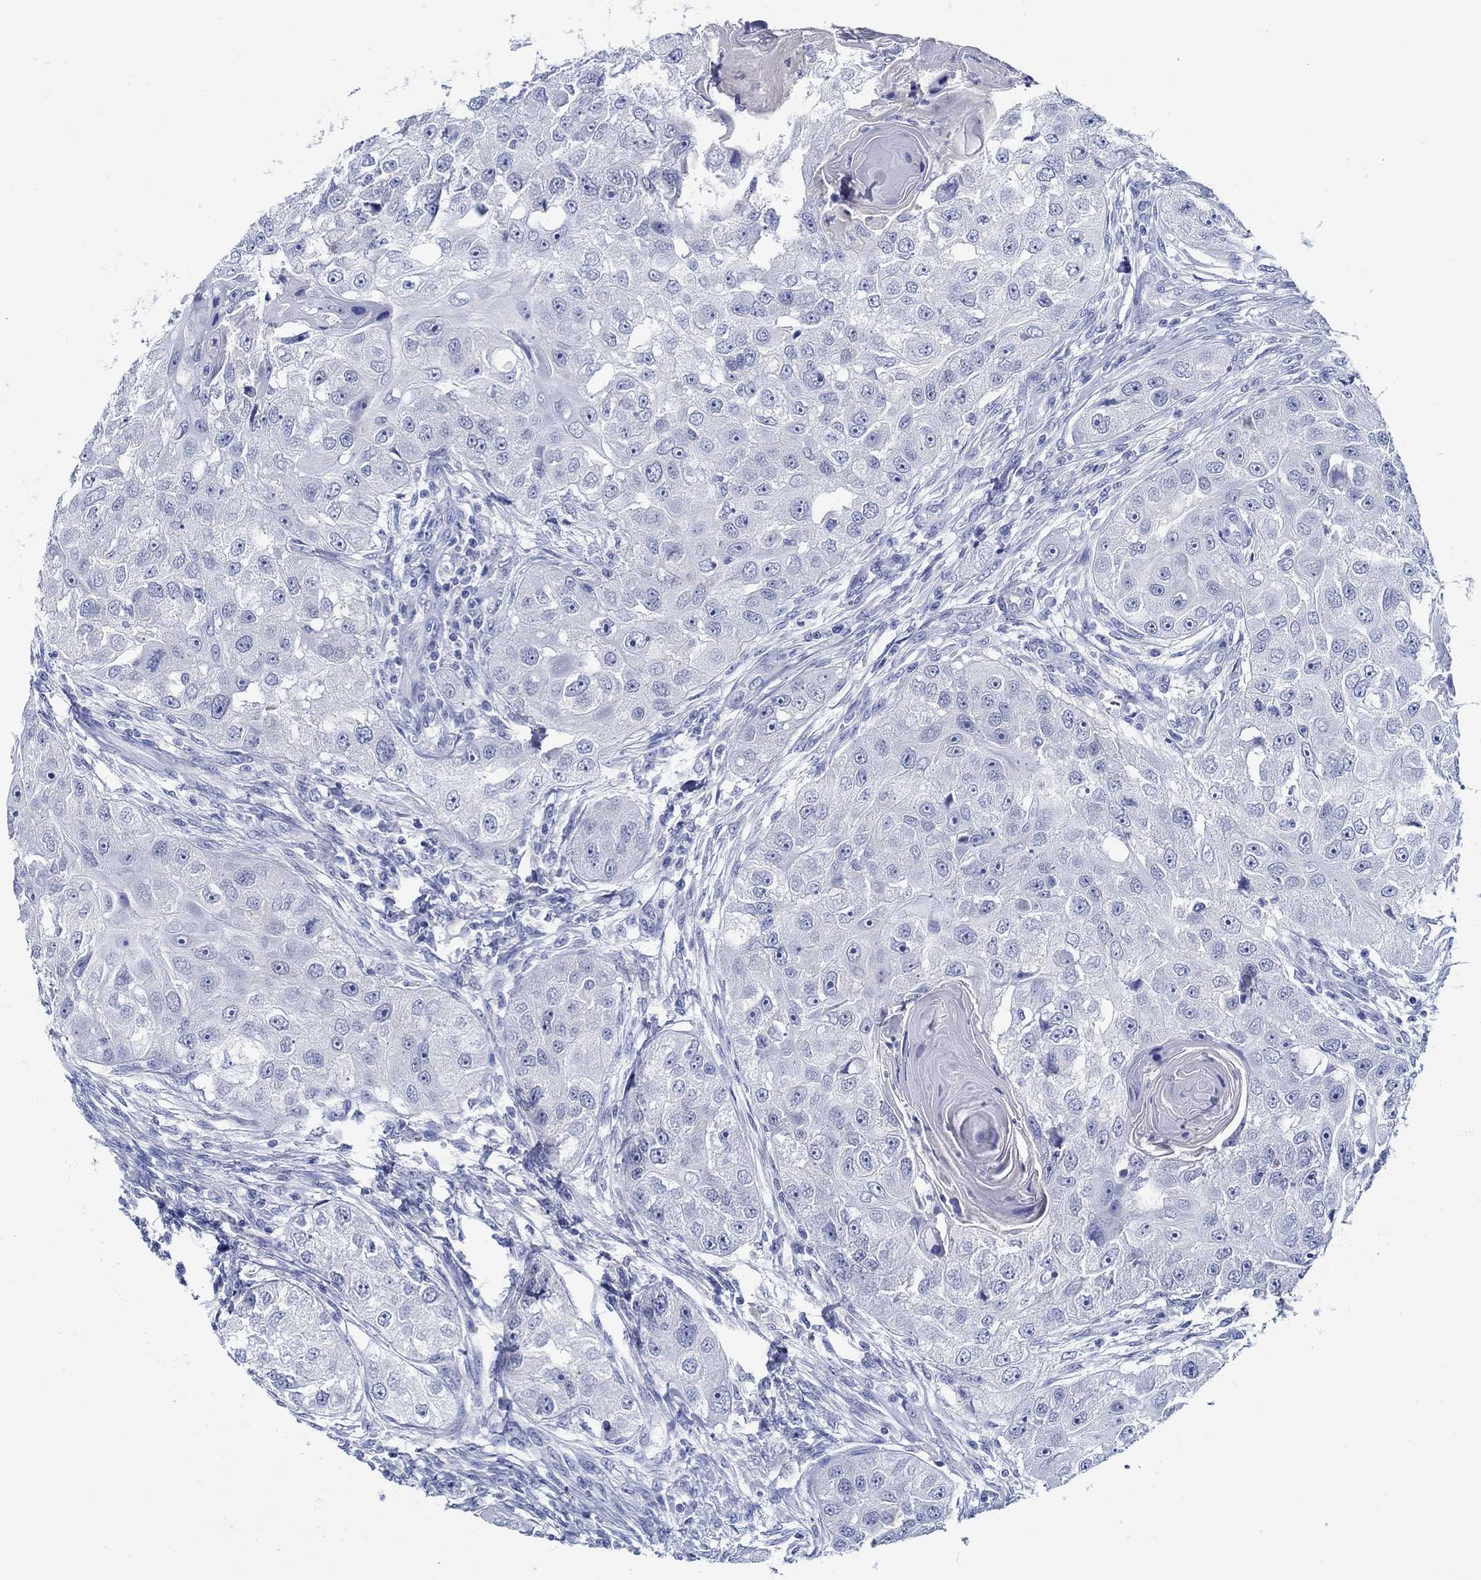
{"staining": {"intensity": "negative", "quantity": "none", "location": "none"}, "tissue": "head and neck cancer", "cell_type": "Tumor cells", "image_type": "cancer", "snomed": [{"axis": "morphology", "description": "Squamous cell carcinoma, NOS"}, {"axis": "topography", "description": "Head-Neck"}], "caption": "This is an immunohistochemistry (IHC) image of squamous cell carcinoma (head and neck). There is no expression in tumor cells.", "gene": "PAX9", "patient": {"sex": "male", "age": 51}}